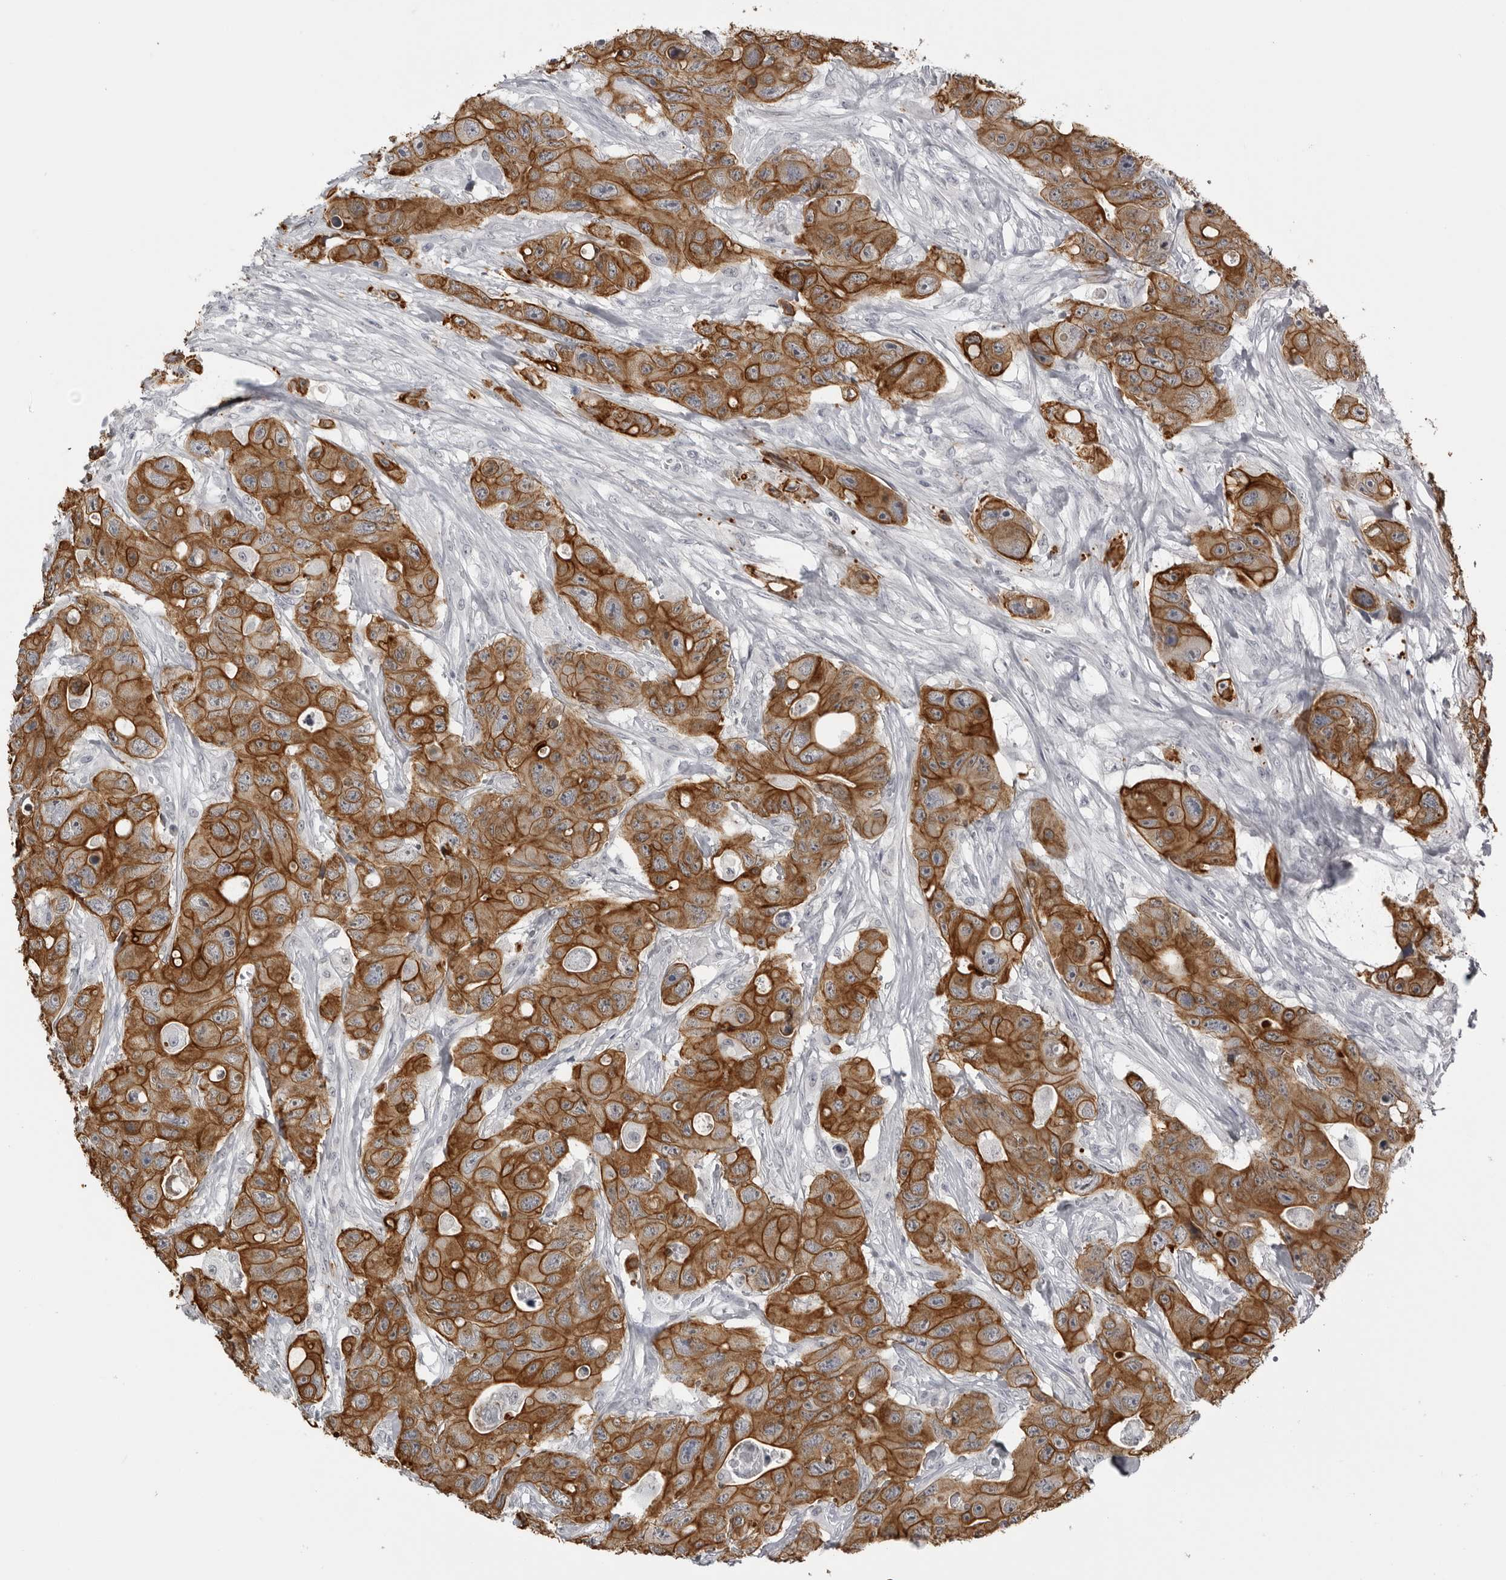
{"staining": {"intensity": "strong", "quantity": ">75%", "location": "cytoplasmic/membranous"}, "tissue": "colorectal cancer", "cell_type": "Tumor cells", "image_type": "cancer", "snomed": [{"axis": "morphology", "description": "Adenocarcinoma, NOS"}, {"axis": "topography", "description": "Colon"}], "caption": "Colorectal cancer (adenocarcinoma) tissue reveals strong cytoplasmic/membranous staining in about >75% of tumor cells, visualized by immunohistochemistry. (DAB IHC, brown staining for protein, blue staining for nuclei).", "gene": "SERPINF2", "patient": {"sex": "female", "age": 46}}